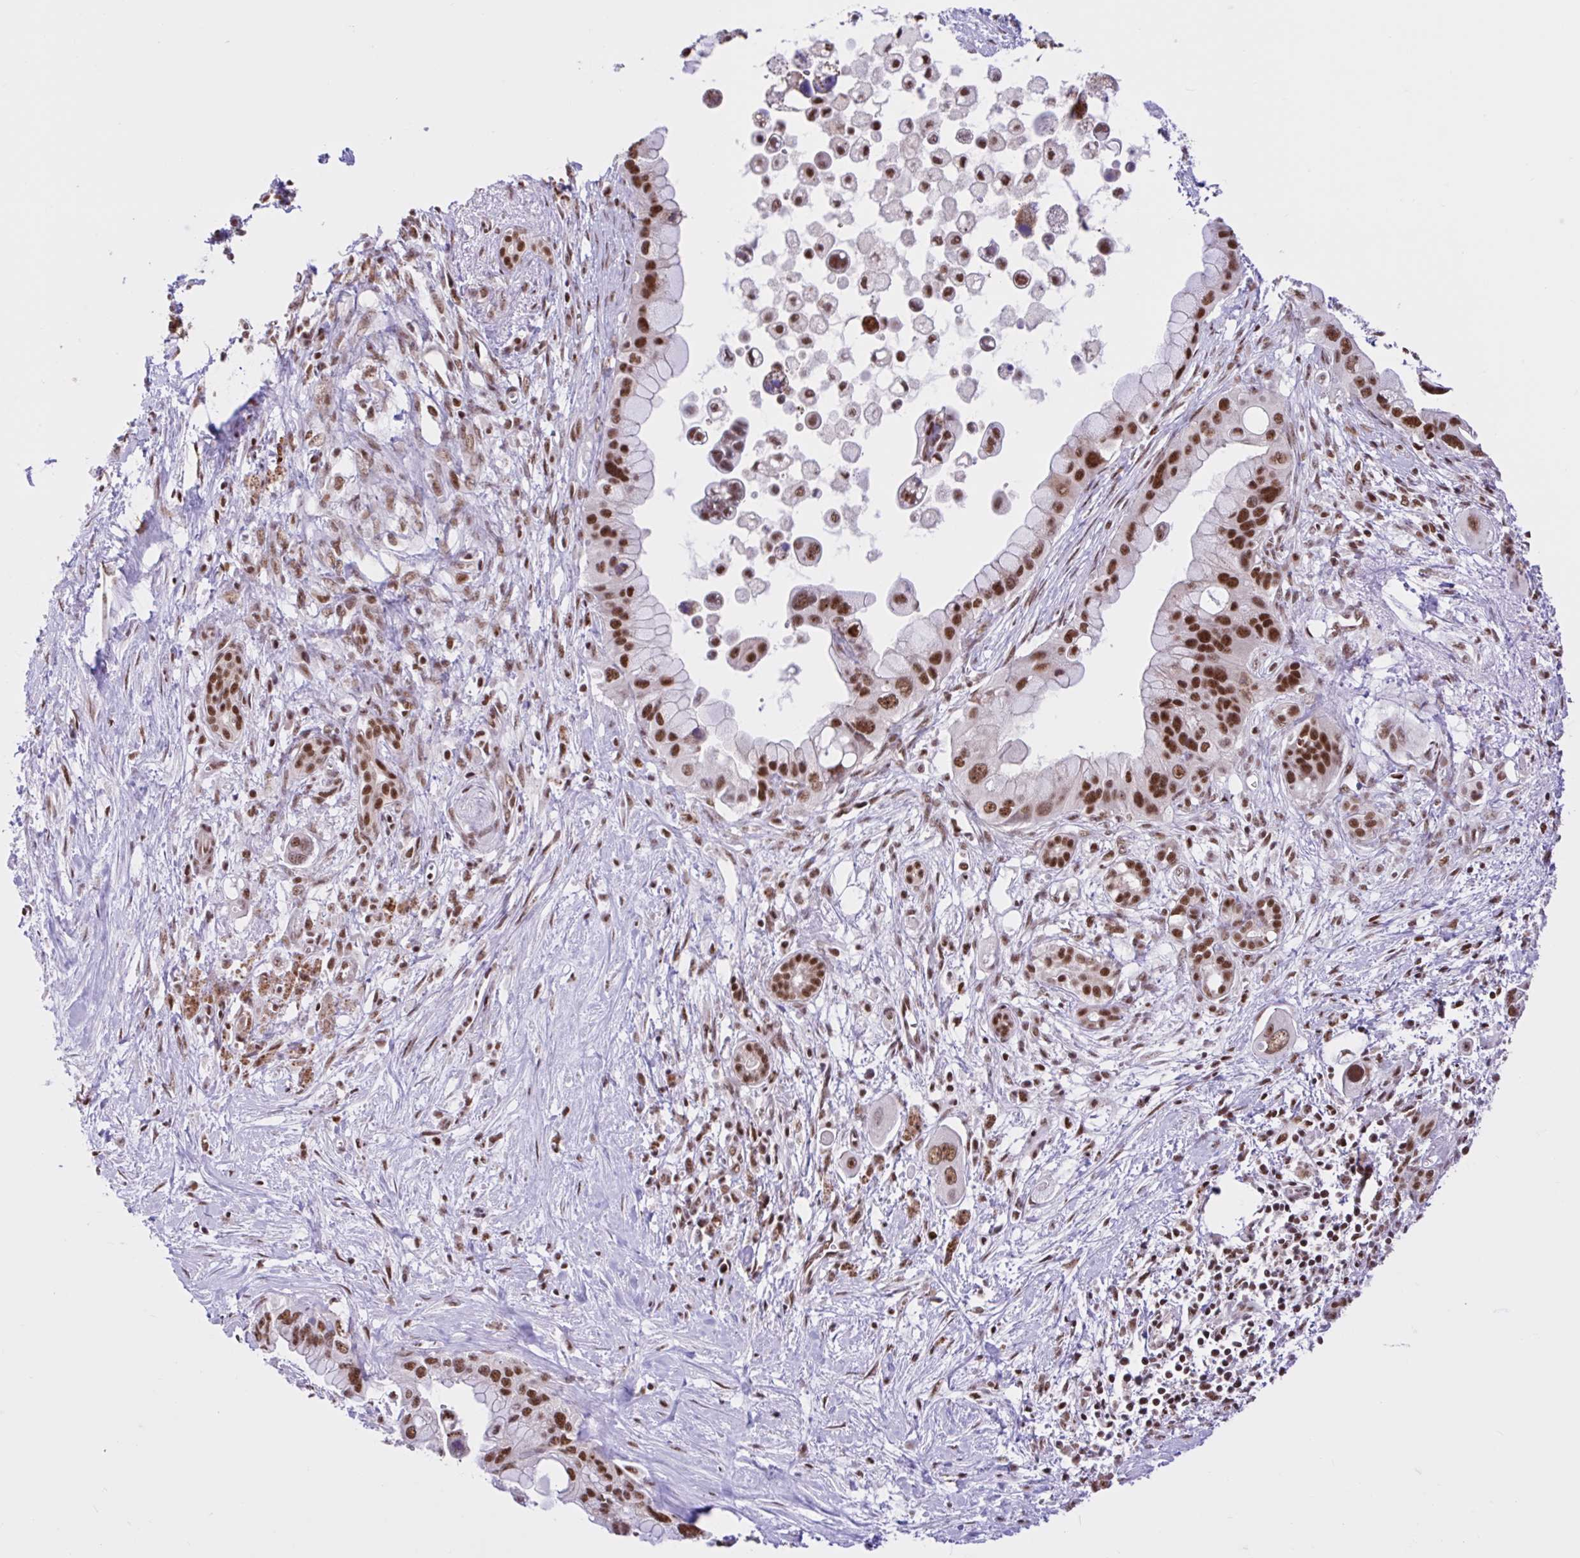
{"staining": {"intensity": "strong", "quantity": ">75%", "location": "nuclear"}, "tissue": "pancreatic cancer", "cell_type": "Tumor cells", "image_type": "cancer", "snomed": [{"axis": "morphology", "description": "Adenocarcinoma, NOS"}, {"axis": "topography", "description": "Pancreas"}], "caption": "Protein analysis of pancreatic adenocarcinoma tissue demonstrates strong nuclear positivity in approximately >75% of tumor cells.", "gene": "CCDC12", "patient": {"sex": "female", "age": 83}}